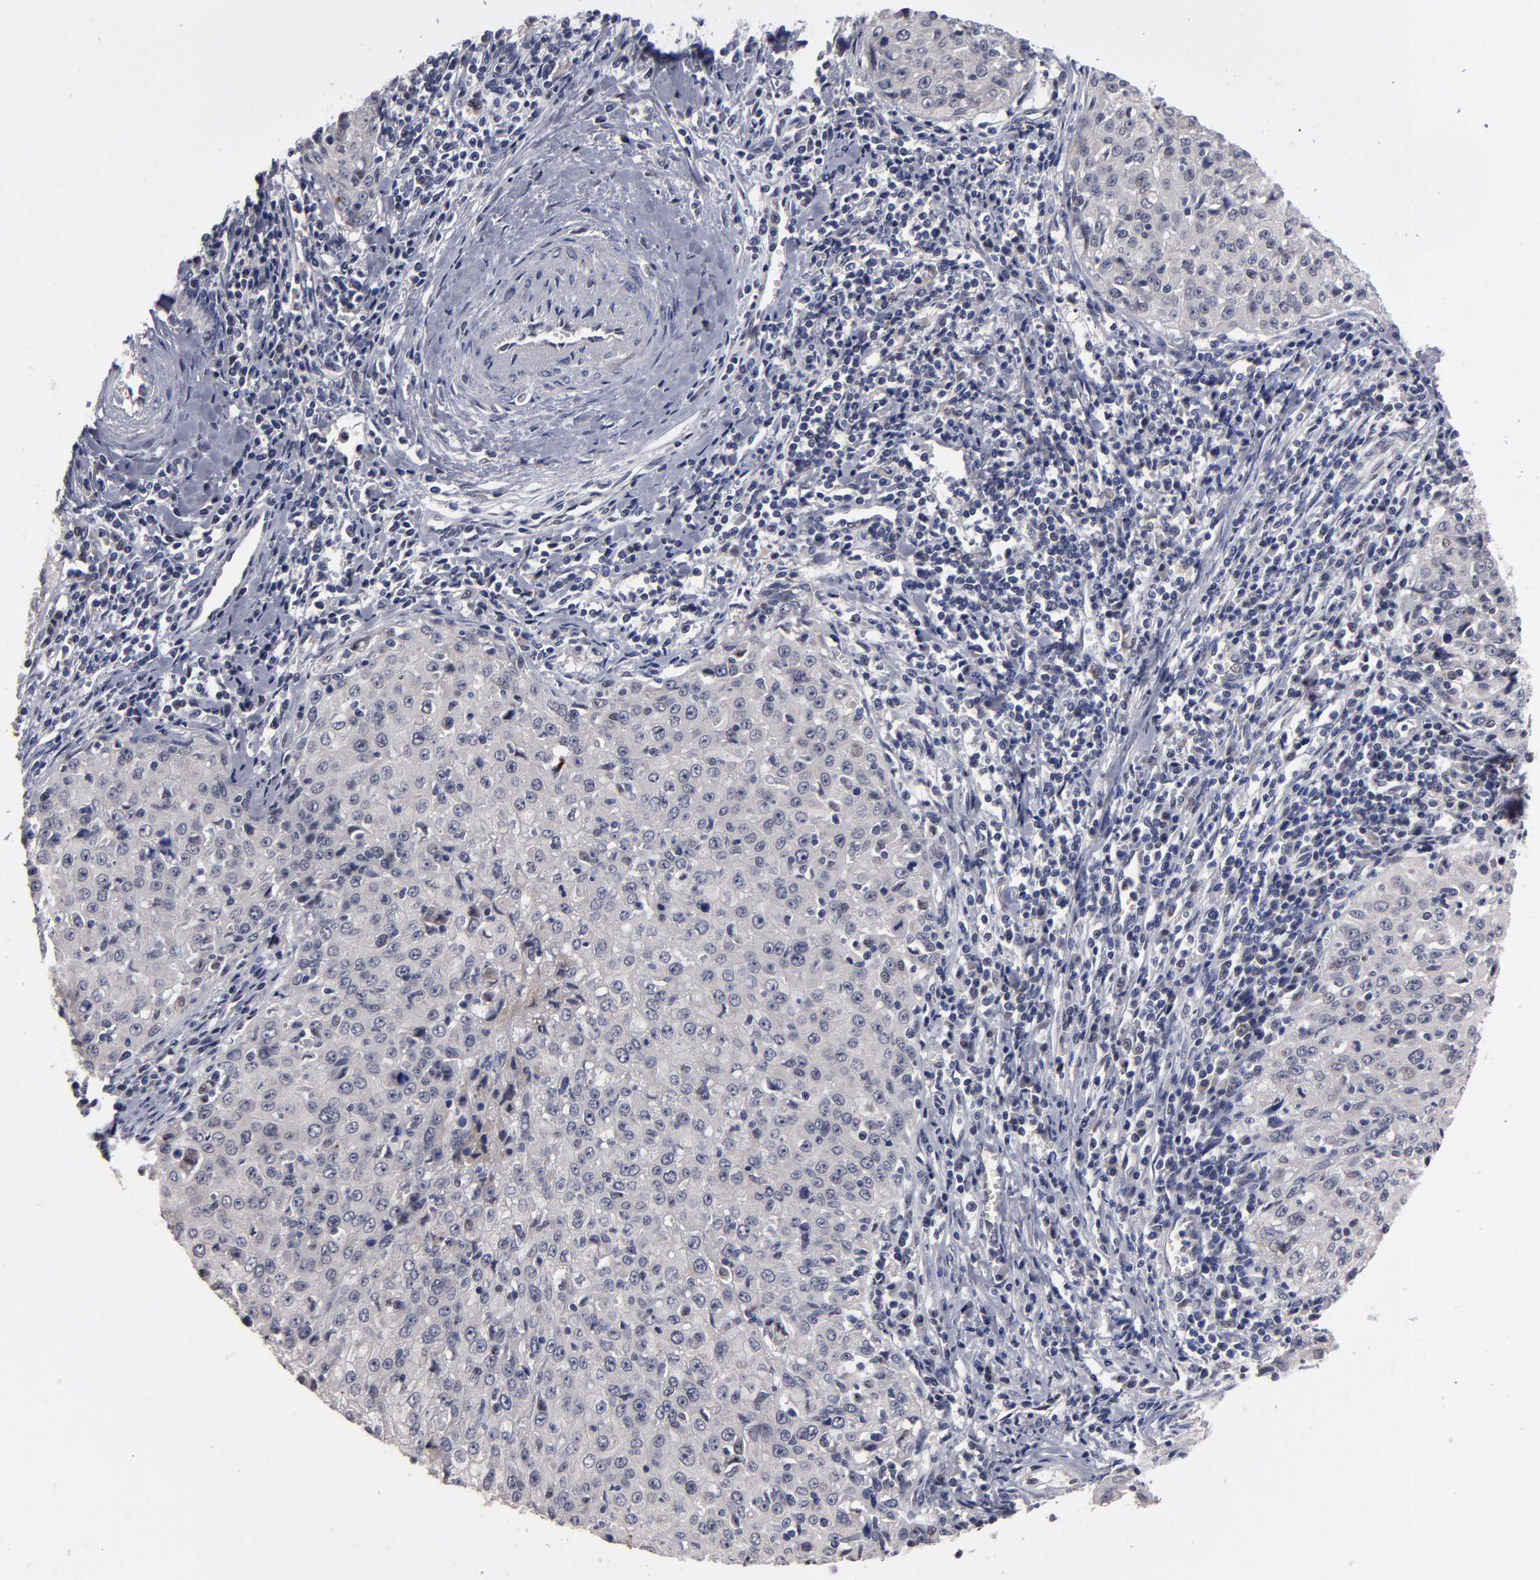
{"staining": {"intensity": "negative", "quantity": "none", "location": "none"}, "tissue": "cervical cancer", "cell_type": "Tumor cells", "image_type": "cancer", "snomed": [{"axis": "morphology", "description": "Squamous cell carcinoma, NOS"}, {"axis": "topography", "description": "Cervix"}], "caption": "Immunohistochemistry (IHC) photomicrograph of neoplastic tissue: cervical cancer (squamous cell carcinoma) stained with DAB (3,3'-diaminobenzidine) exhibits no significant protein positivity in tumor cells.", "gene": "EXD2", "patient": {"sex": "female", "age": 27}}